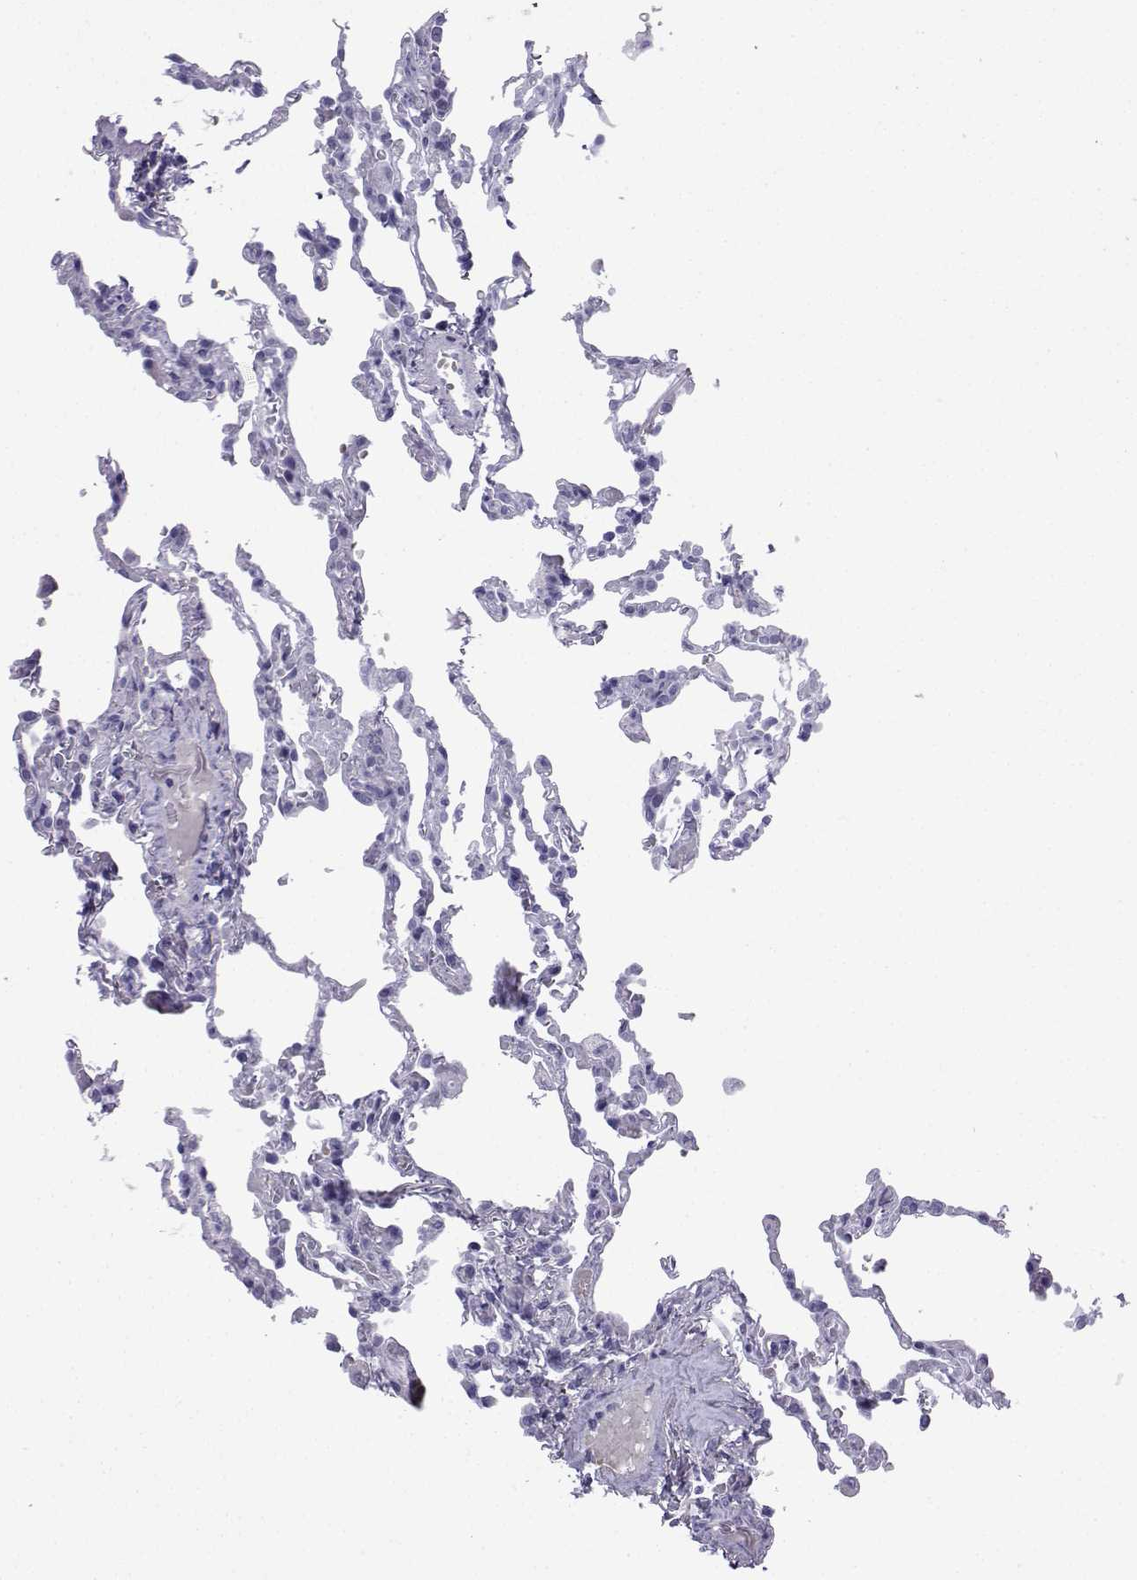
{"staining": {"intensity": "negative", "quantity": "none", "location": "none"}, "tissue": "lung", "cell_type": "Alveolar cells", "image_type": "normal", "snomed": [{"axis": "morphology", "description": "Normal tissue, NOS"}, {"axis": "topography", "description": "Lung"}], "caption": "DAB immunohistochemical staining of normal lung displays no significant expression in alveolar cells. Nuclei are stained in blue.", "gene": "TRIM46", "patient": {"sex": "female", "age": 43}}